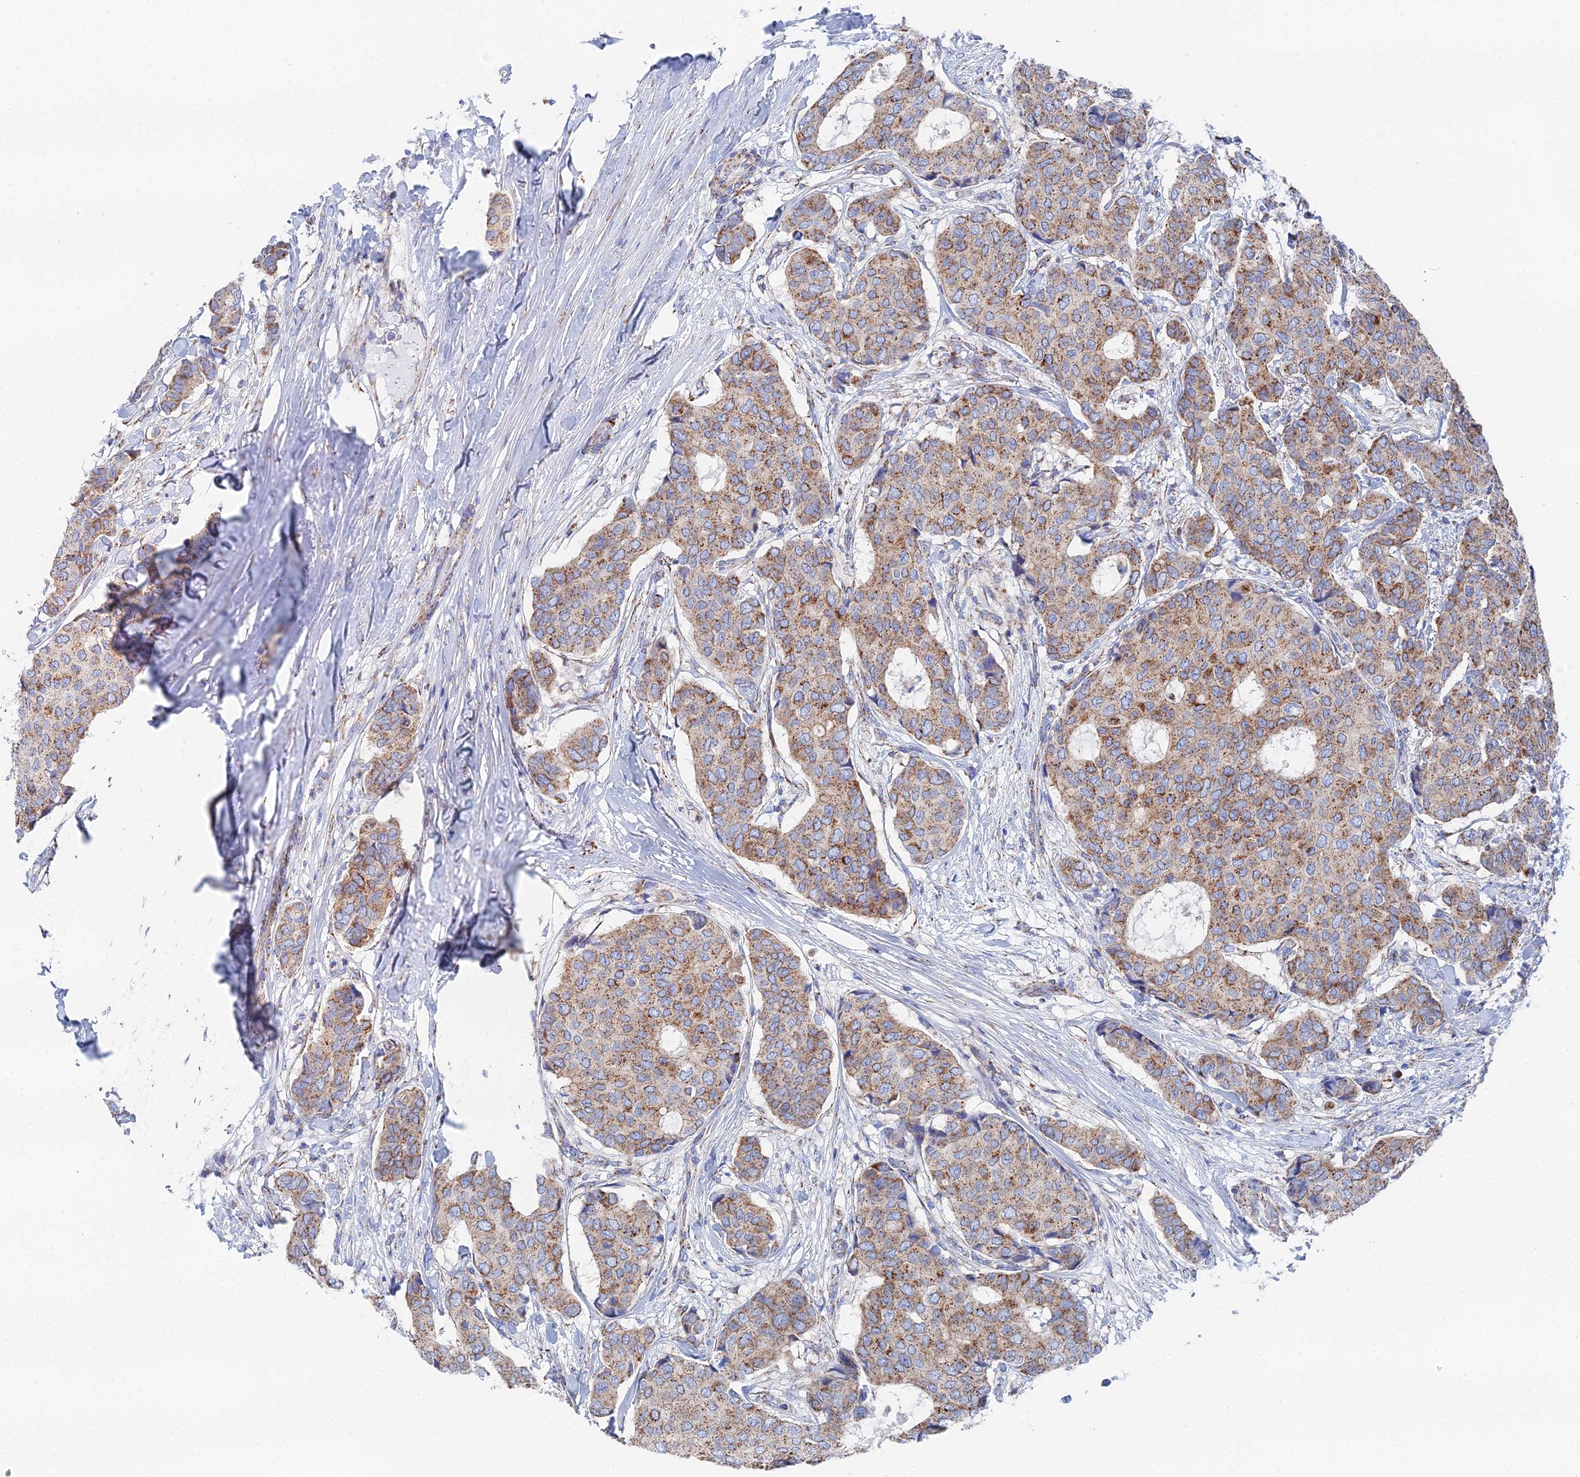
{"staining": {"intensity": "moderate", "quantity": ">75%", "location": "cytoplasmic/membranous"}, "tissue": "breast cancer", "cell_type": "Tumor cells", "image_type": "cancer", "snomed": [{"axis": "morphology", "description": "Duct carcinoma"}, {"axis": "topography", "description": "Breast"}], "caption": "Invasive ductal carcinoma (breast) stained with immunohistochemistry shows moderate cytoplasmic/membranous positivity in approximately >75% of tumor cells. The staining is performed using DAB brown chromogen to label protein expression. The nuclei are counter-stained blue using hematoxylin.", "gene": "IFT80", "patient": {"sex": "female", "age": 75}}